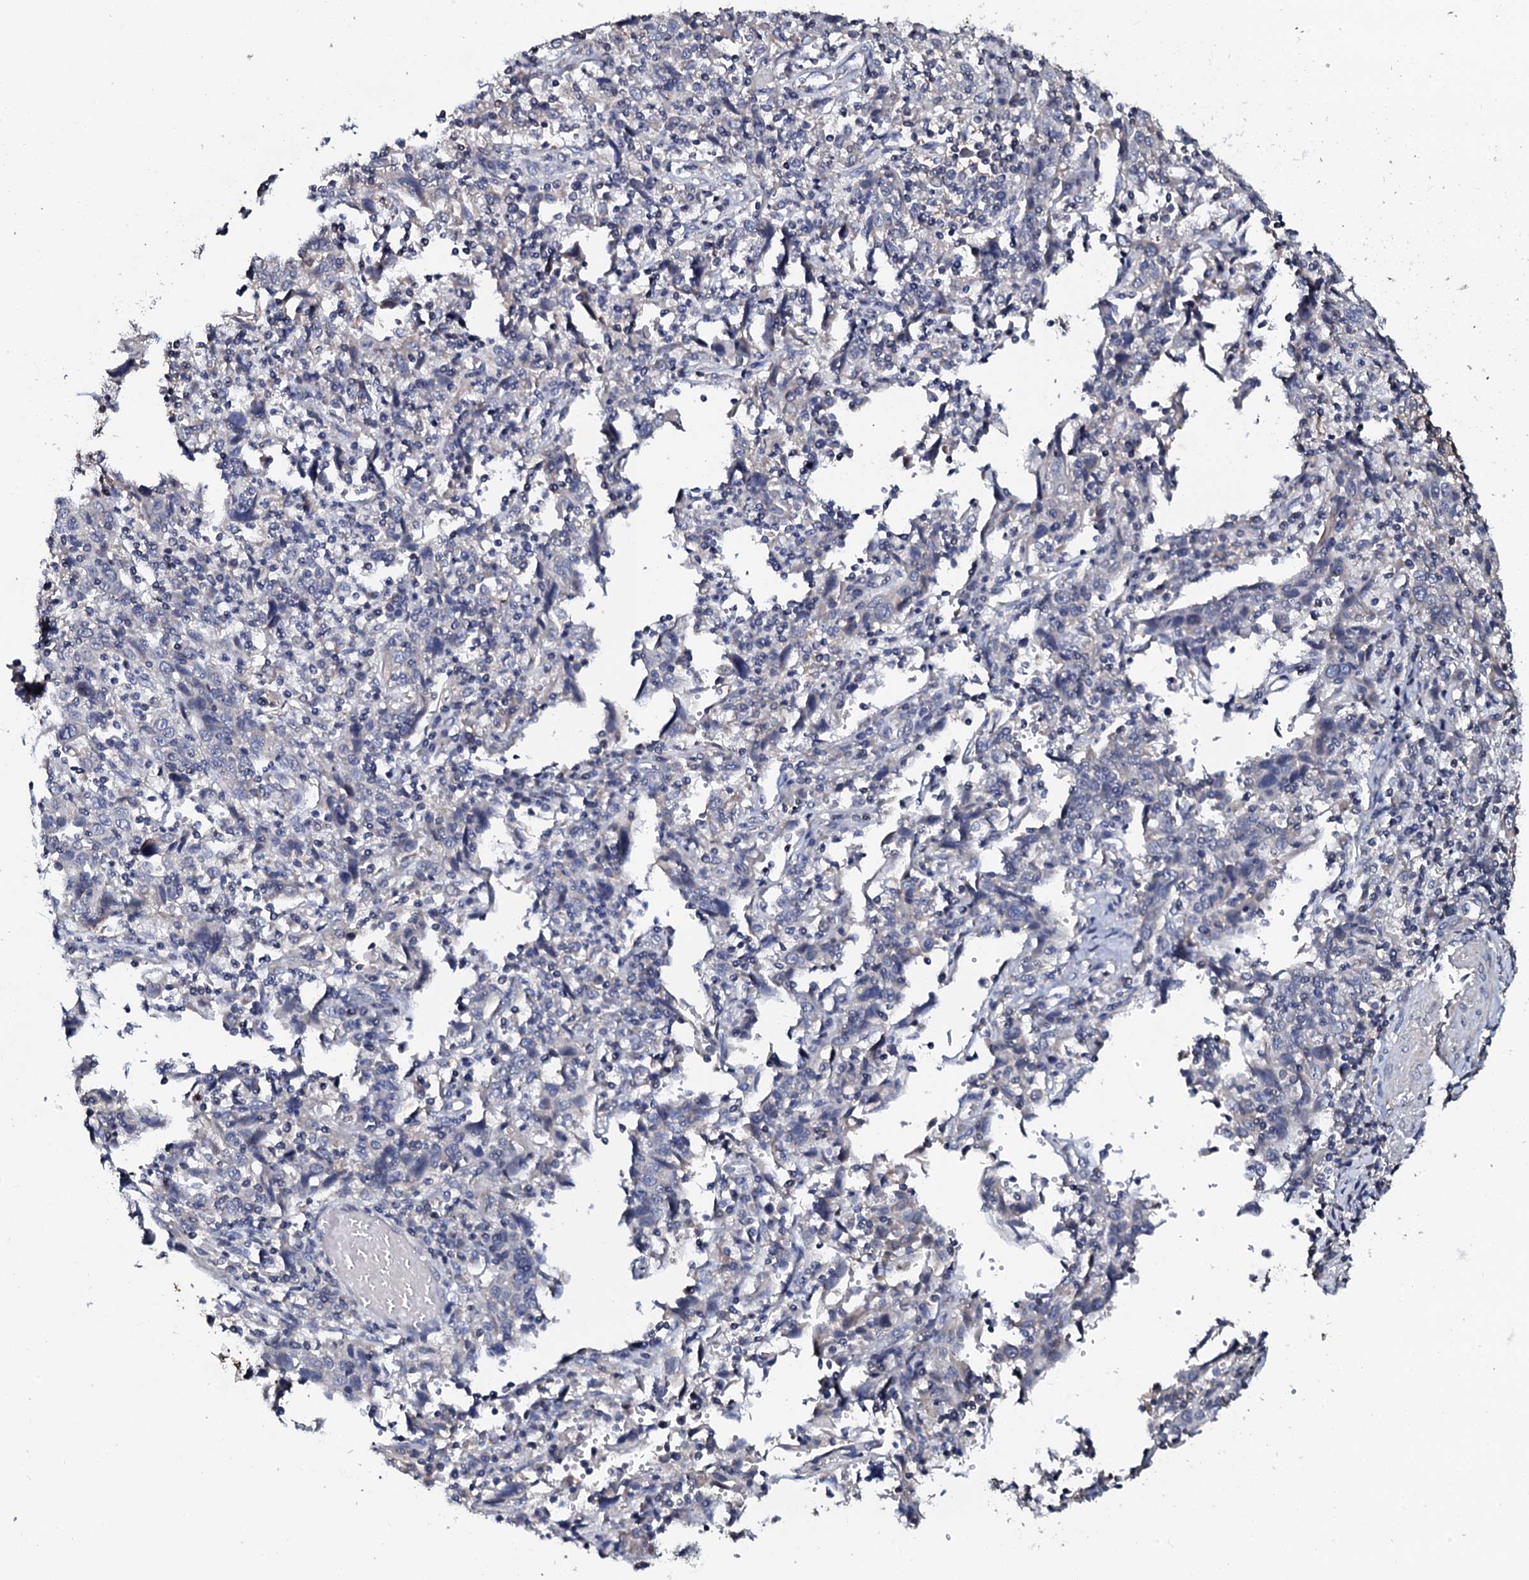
{"staining": {"intensity": "negative", "quantity": "none", "location": "none"}, "tissue": "cervical cancer", "cell_type": "Tumor cells", "image_type": "cancer", "snomed": [{"axis": "morphology", "description": "Squamous cell carcinoma, NOS"}, {"axis": "topography", "description": "Cervix"}], "caption": "This is a histopathology image of immunohistochemistry staining of cervical squamous cell carcinoma, which shows no positivity in tumor cells.", "gene": "SLC37A4", "patient": {"sex": "female", "age": 46}}